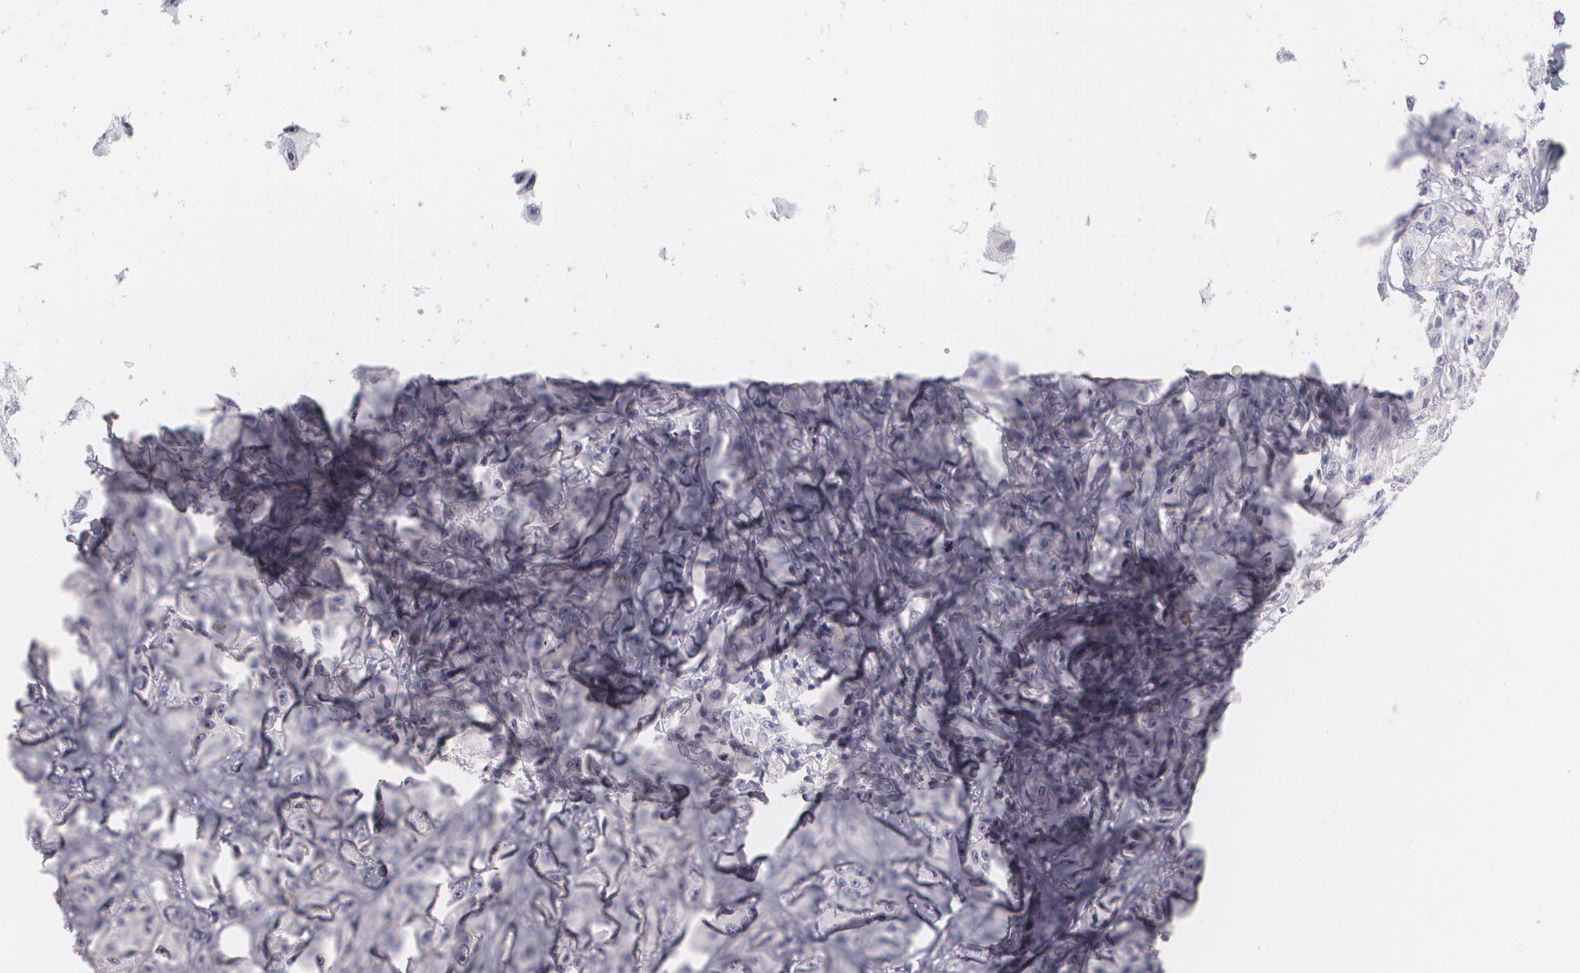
{"staining": {"intensity": "negative", "quantity": "none", "location": "none"}, "tissue": "melanoma", "cell_type": "Tumor cells", "image_type": "cancer", "snomed": [{"axis": "morphology", "description": "Malignant melanoma, NOS"}, {"axis": "topography", "description": "Skin"}], "caption": "A high-resolution histopathology image shows immunohistochemistry (IHC) staining of melanoma, which demonstrates no significant staining in tumor cells. (DAB (3,3'-diaminobenzidine) immunohistochemistry, high magnification).", "gene": "MBNL3", "patient": {"sex": "male", "age": 56}}